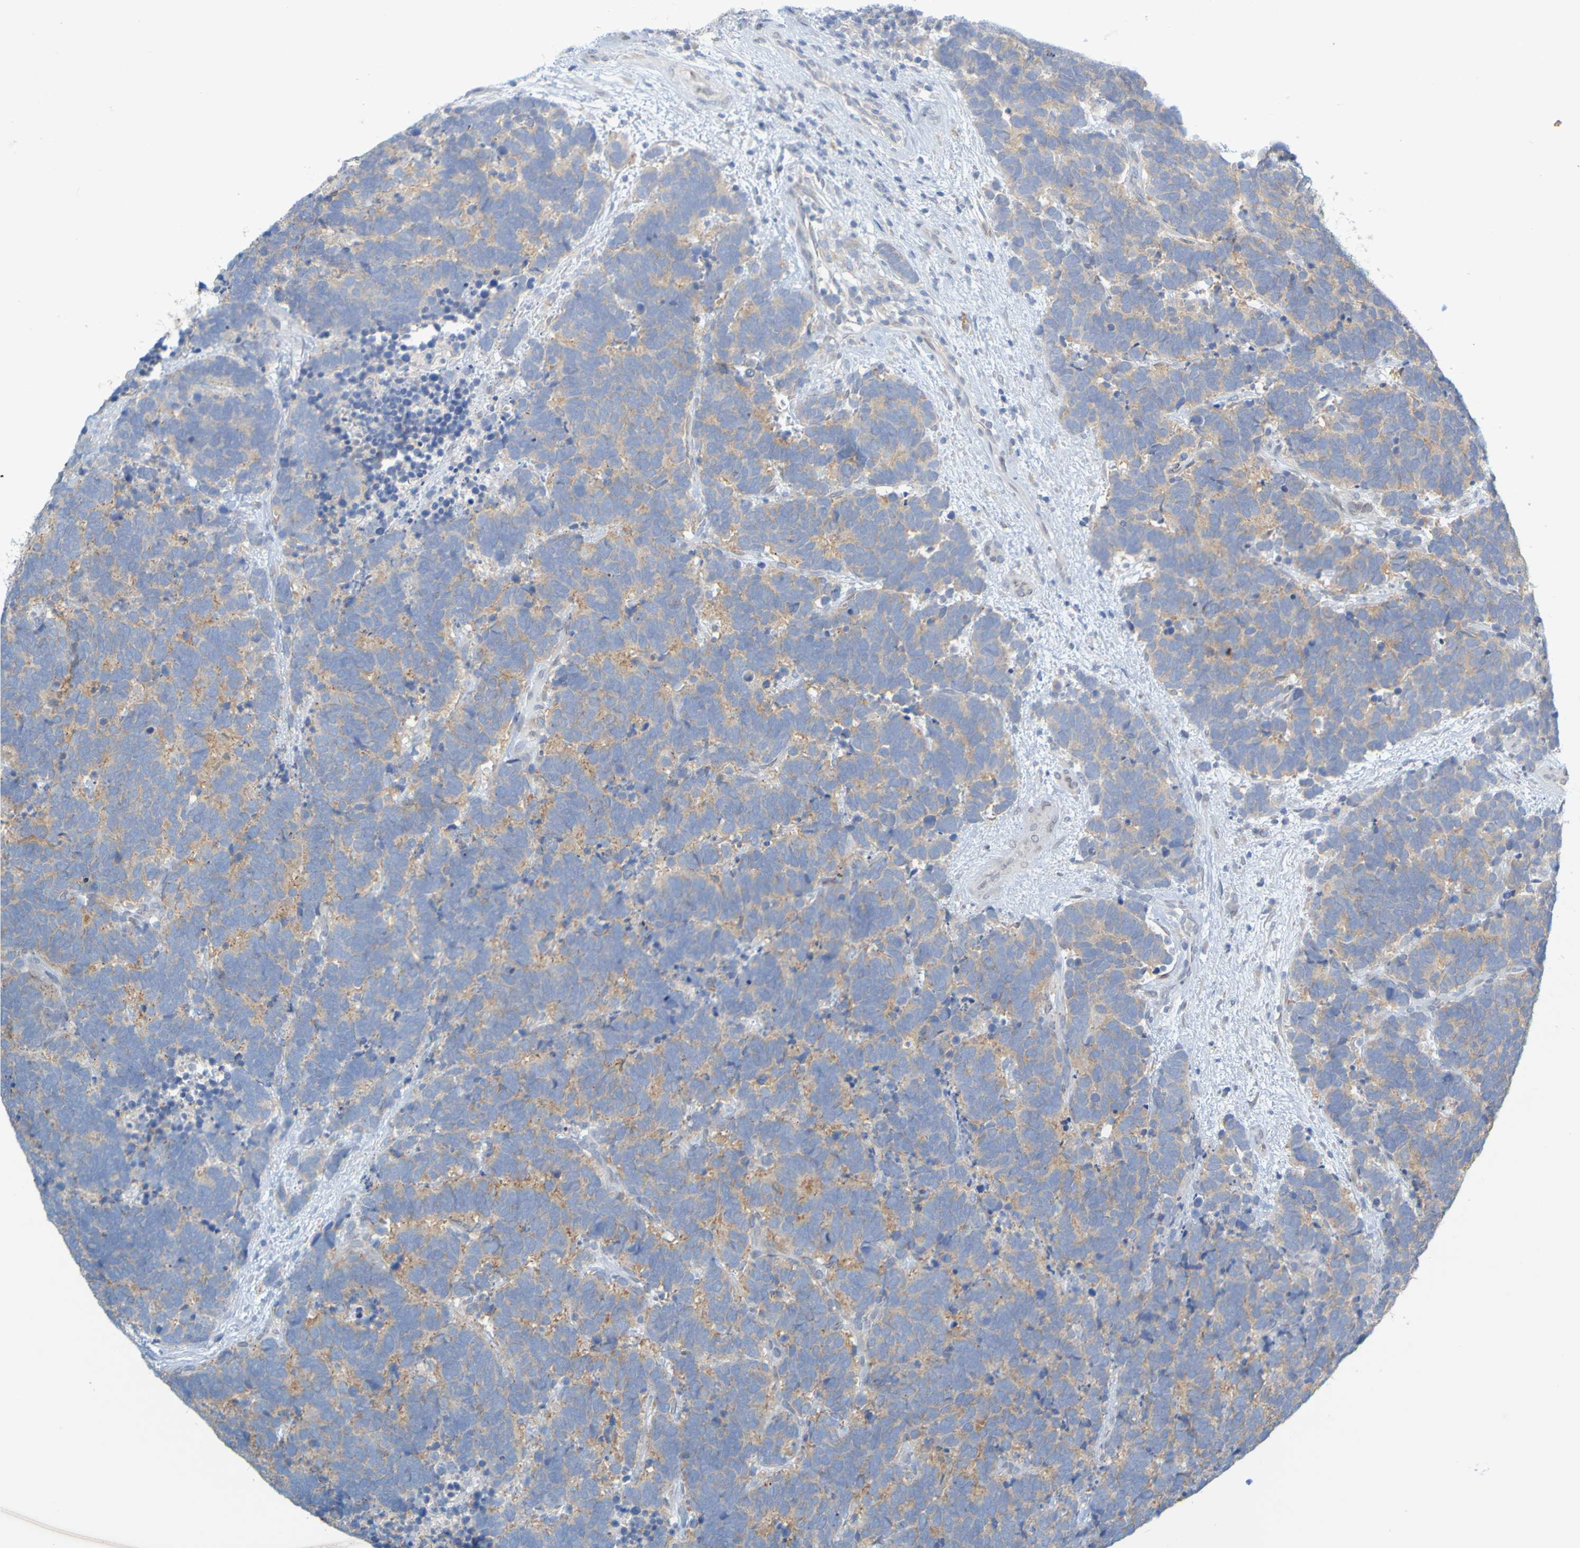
{"staining": {"intensity": "weak", "quantity": ">75%", "location": "cytoplasmic/membranous"}, "tissue": "carcinoid", "cell_type": "Tumor cells", "image_type": "cancer", "snomed": [{"axis": "morphology", "description": "Carcinoma, NOS"}, {"axis": "morphology", "description": "Carcinoid, malignant, NOS"}, {"axis": "topography", "description": "Urinary bladder"}], "caption": "Immunohistochemistry (IHC) micrograph of neoplastic tissue: human carcinoma stained using immunohistochemistry (IHC) displays low levels of weak protein expression localized specifically in the cytoplasmic/membranous of tumor cells, appearing as a cytoplasmic/membranous brown color.", "gene": "MAG", "patient": {"sex": "male", "age": 57}}